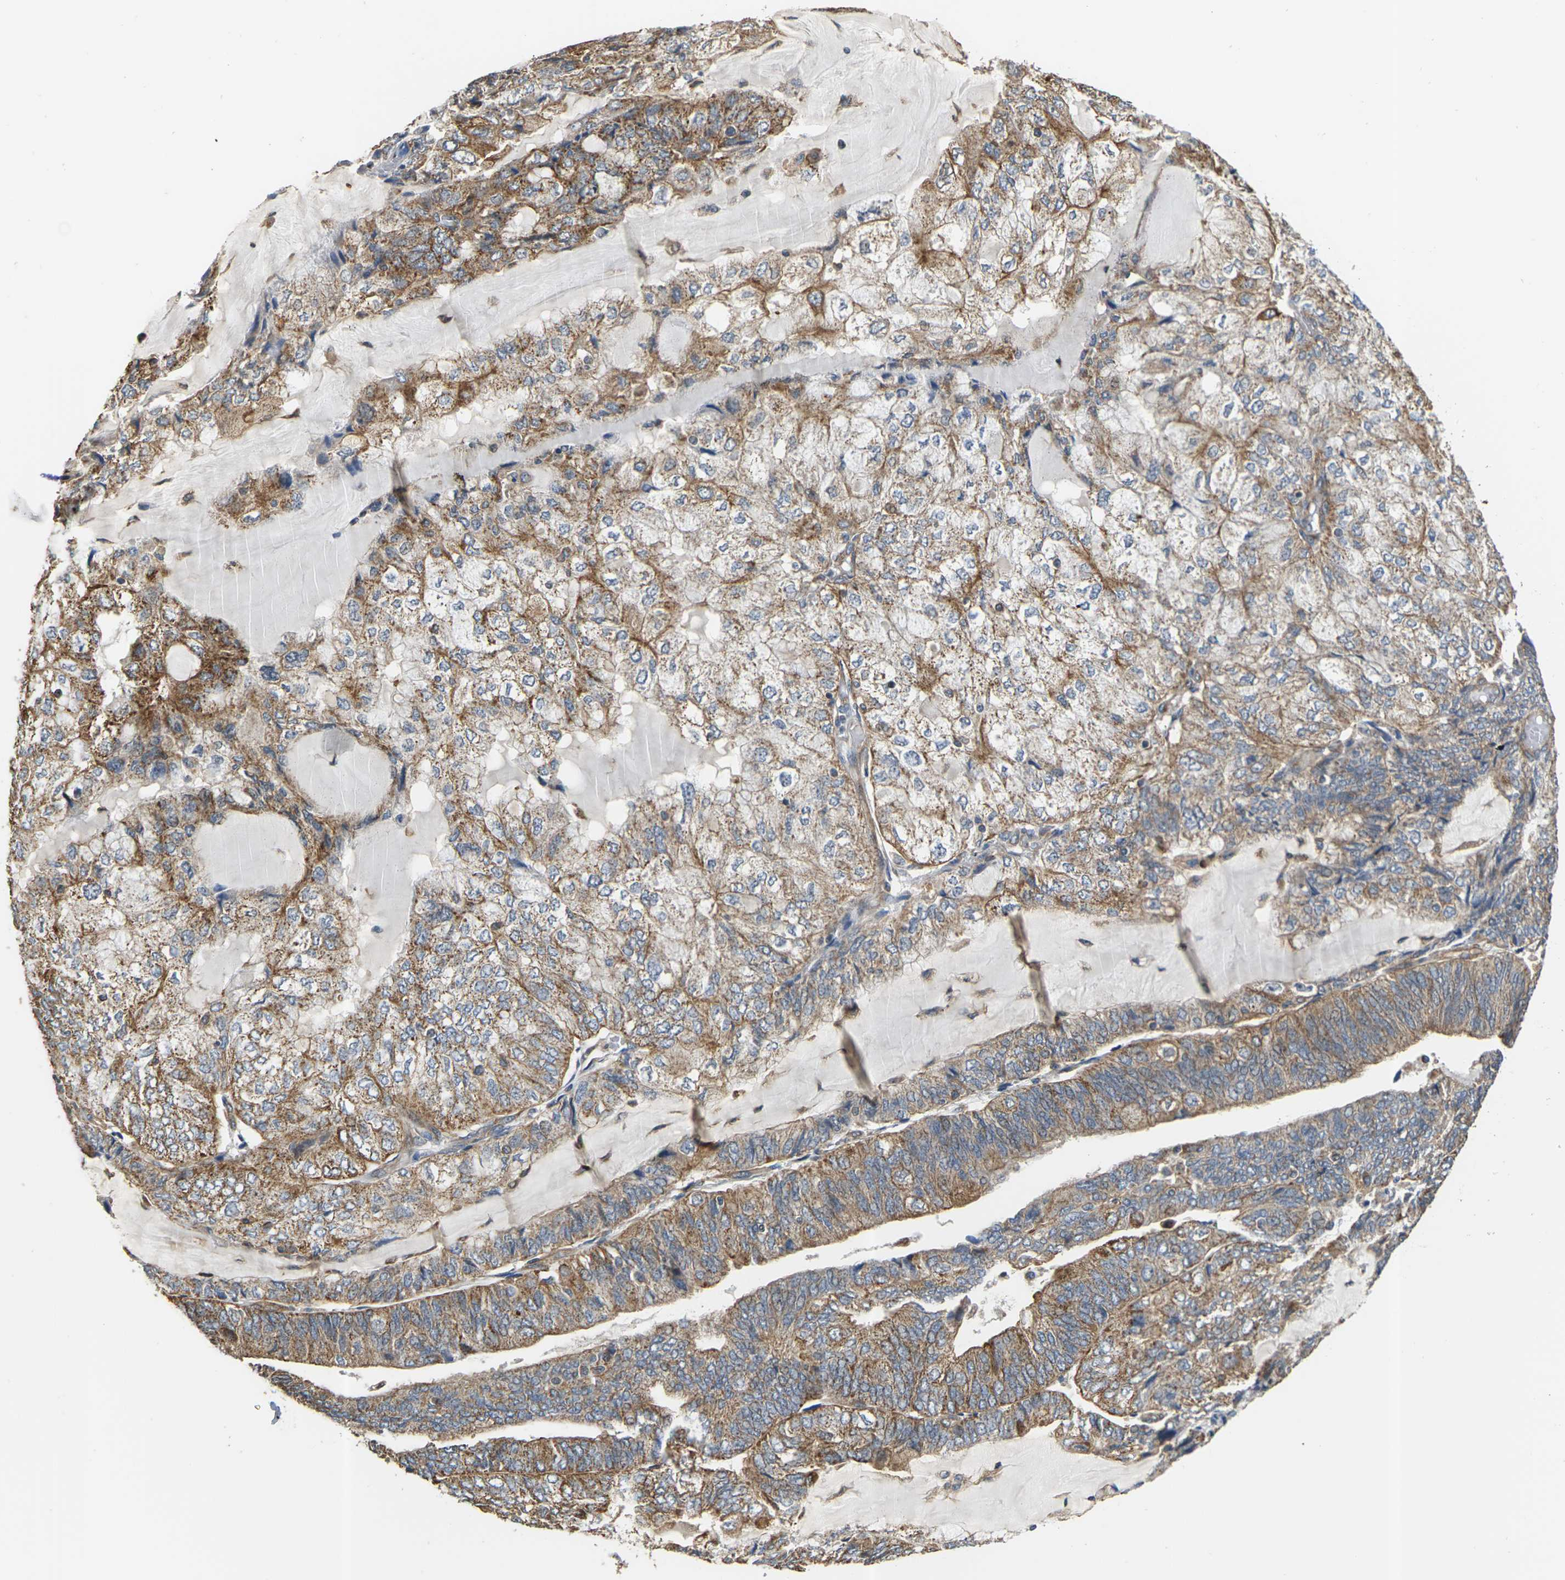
{"staining": {"intensity": "moderate", "quantity": ">75%", "location": "cytoplasmic/membranous"}, "tissue": "endometrial cancer", "cell_type": "Tumor cells", "image_type": "cancer", "snomed": [{"axis": "morphology", "description": "Adenocarcinoma, NOS"}, {"axis": "topography", "description": "Endometrium"}], "caption": "Immunohistochemistry of endometrial adenocarcinoma demonstrates medium levels of moderate cytoplasmic/membranous positivity in approximately >75% of tumor cells. (brown staining indicates protein expression, while blue staining denotes nuclei).", "gene": "PCDHB4", "patient": {"sex": "female", "age": 81}}